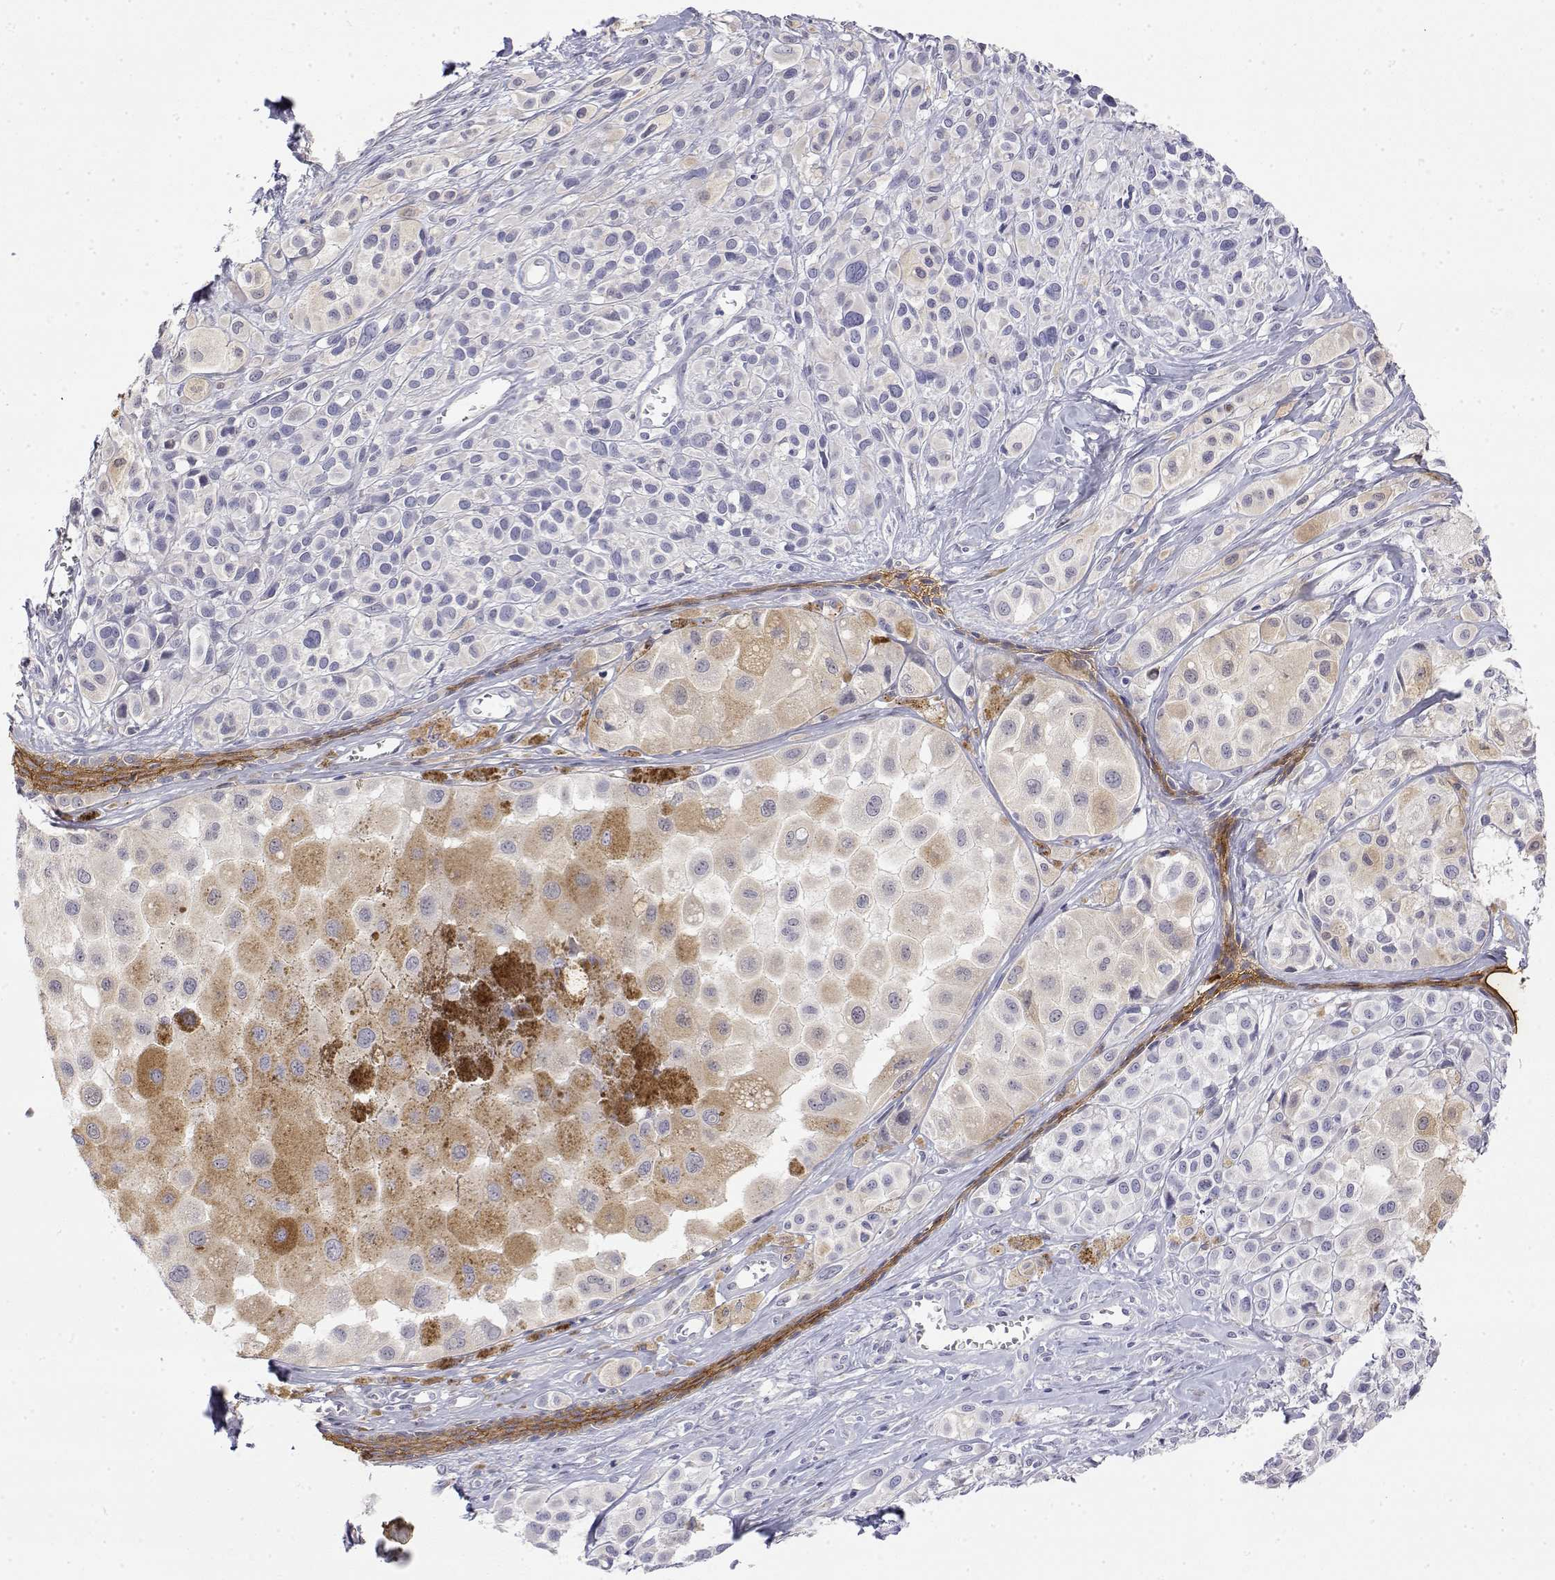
{"staining": {"intensity": "negative", "quantity": "none", "location": "none"}, "tissue": "melanoma", "cell_type": "Tumor cells", "image_type": "cancer", "snomed": [{"axis": "morphology", "description": "Malignant melanoma, NOS"}, {"axis": "topography", "description": "Skin"}], "caption": "This image is of malignant melanoma stained with immunohistochemistry (IHC) to label a protein in brown with the nuclei are counter-stained blue. There is no expression in tumor cells.", "gene": "LY6D", "patient": {"sex": "male", "age": 77}}